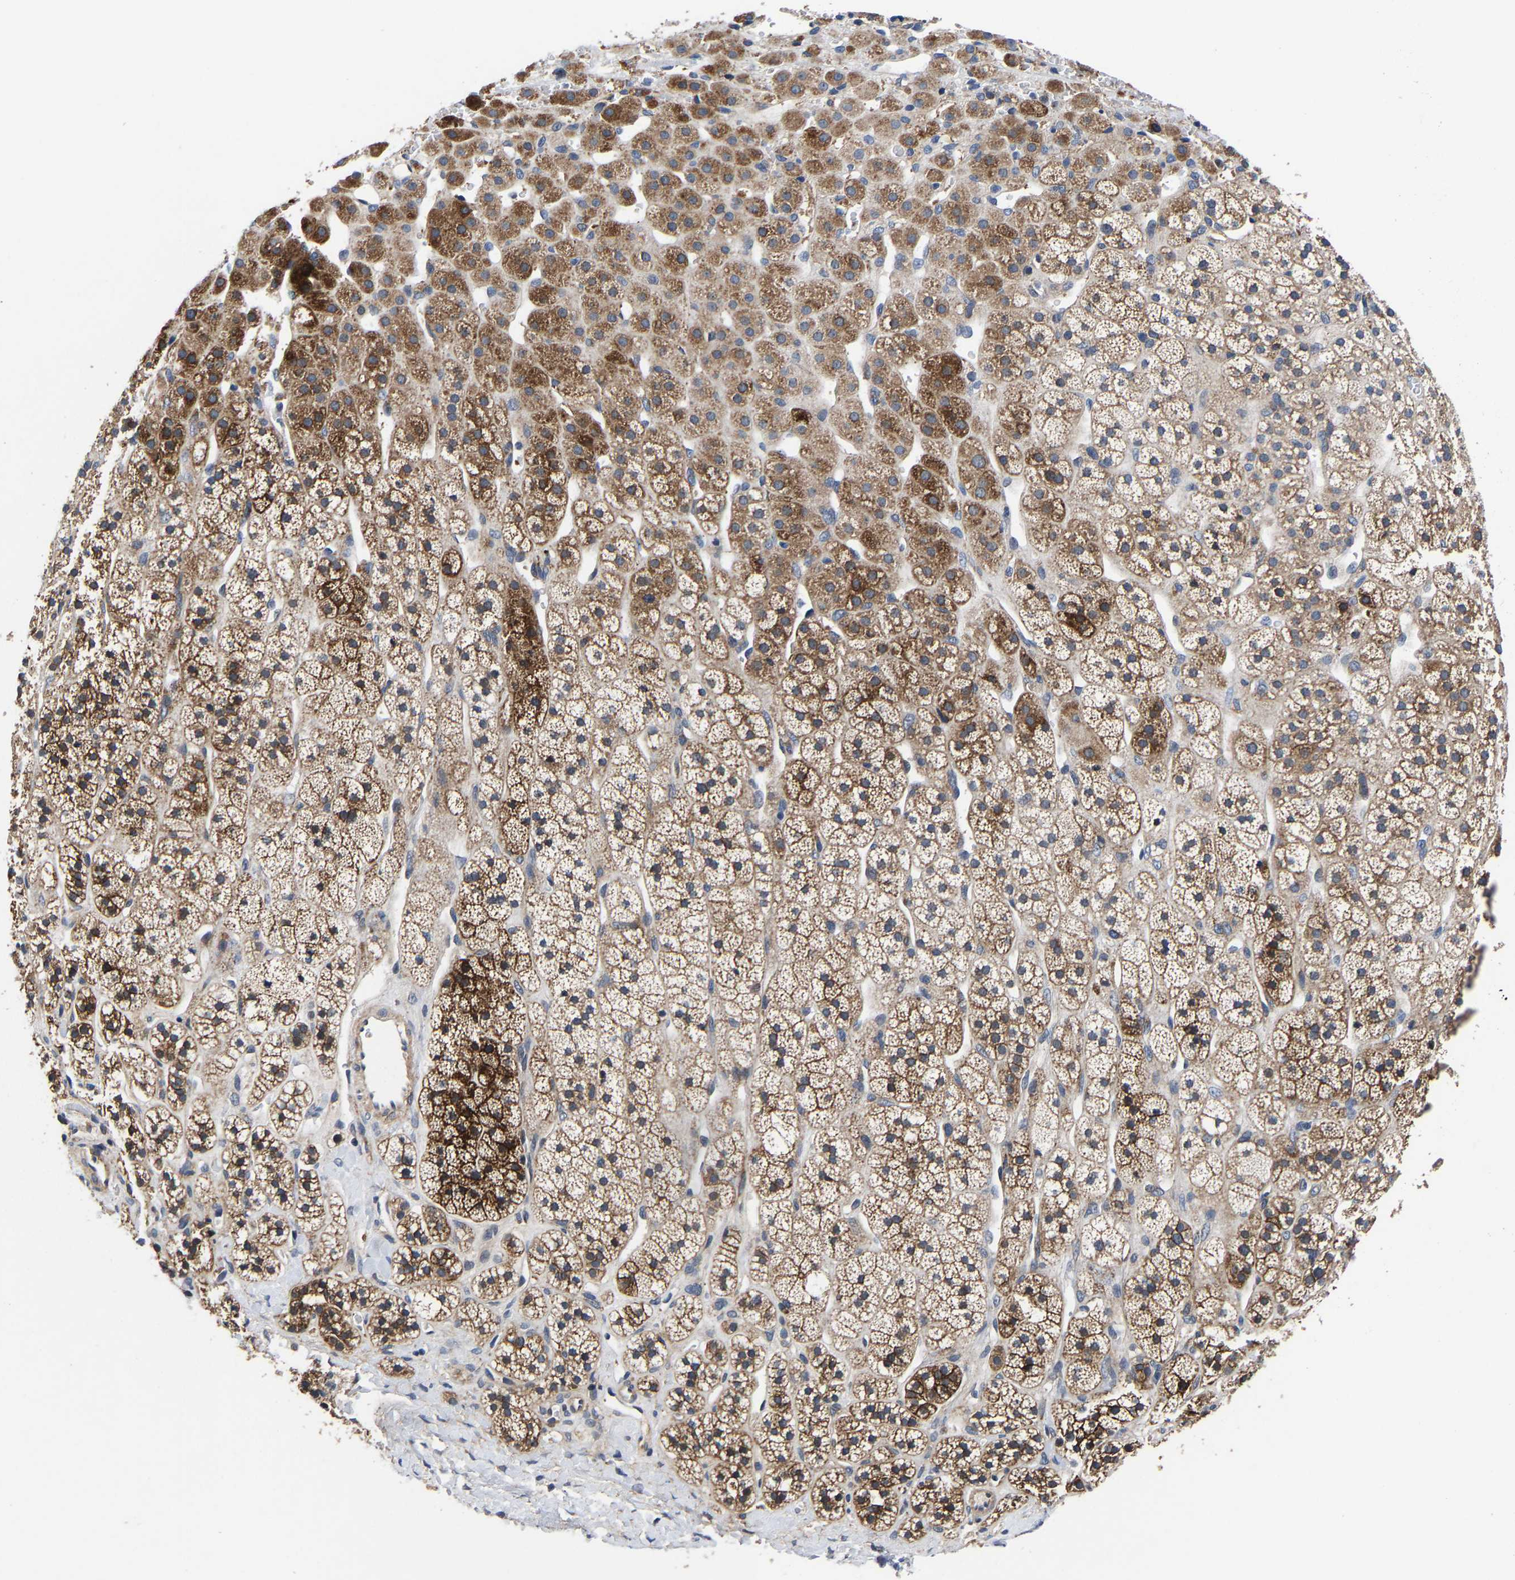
{"staining": {"intensity": "moderate", "quantity": ">75%", "location": "cytoplasmic/membranous"}, "tissue": "adrenal gland", "cell_type": "Glandular cells", "image_type": "normal", "snomed": [{"axis": "morphology", "description": "Normal tissue, NOS"}, {"axis": "topography", "description": "Adrenal gland"}], "caption": "Moderate cytoplasmic/membranous staining is present in about >75% of glandular cells in benign adrenal gland.", "gene": "SLC12A2", "patient": {"sex": "male", "age": 56}}